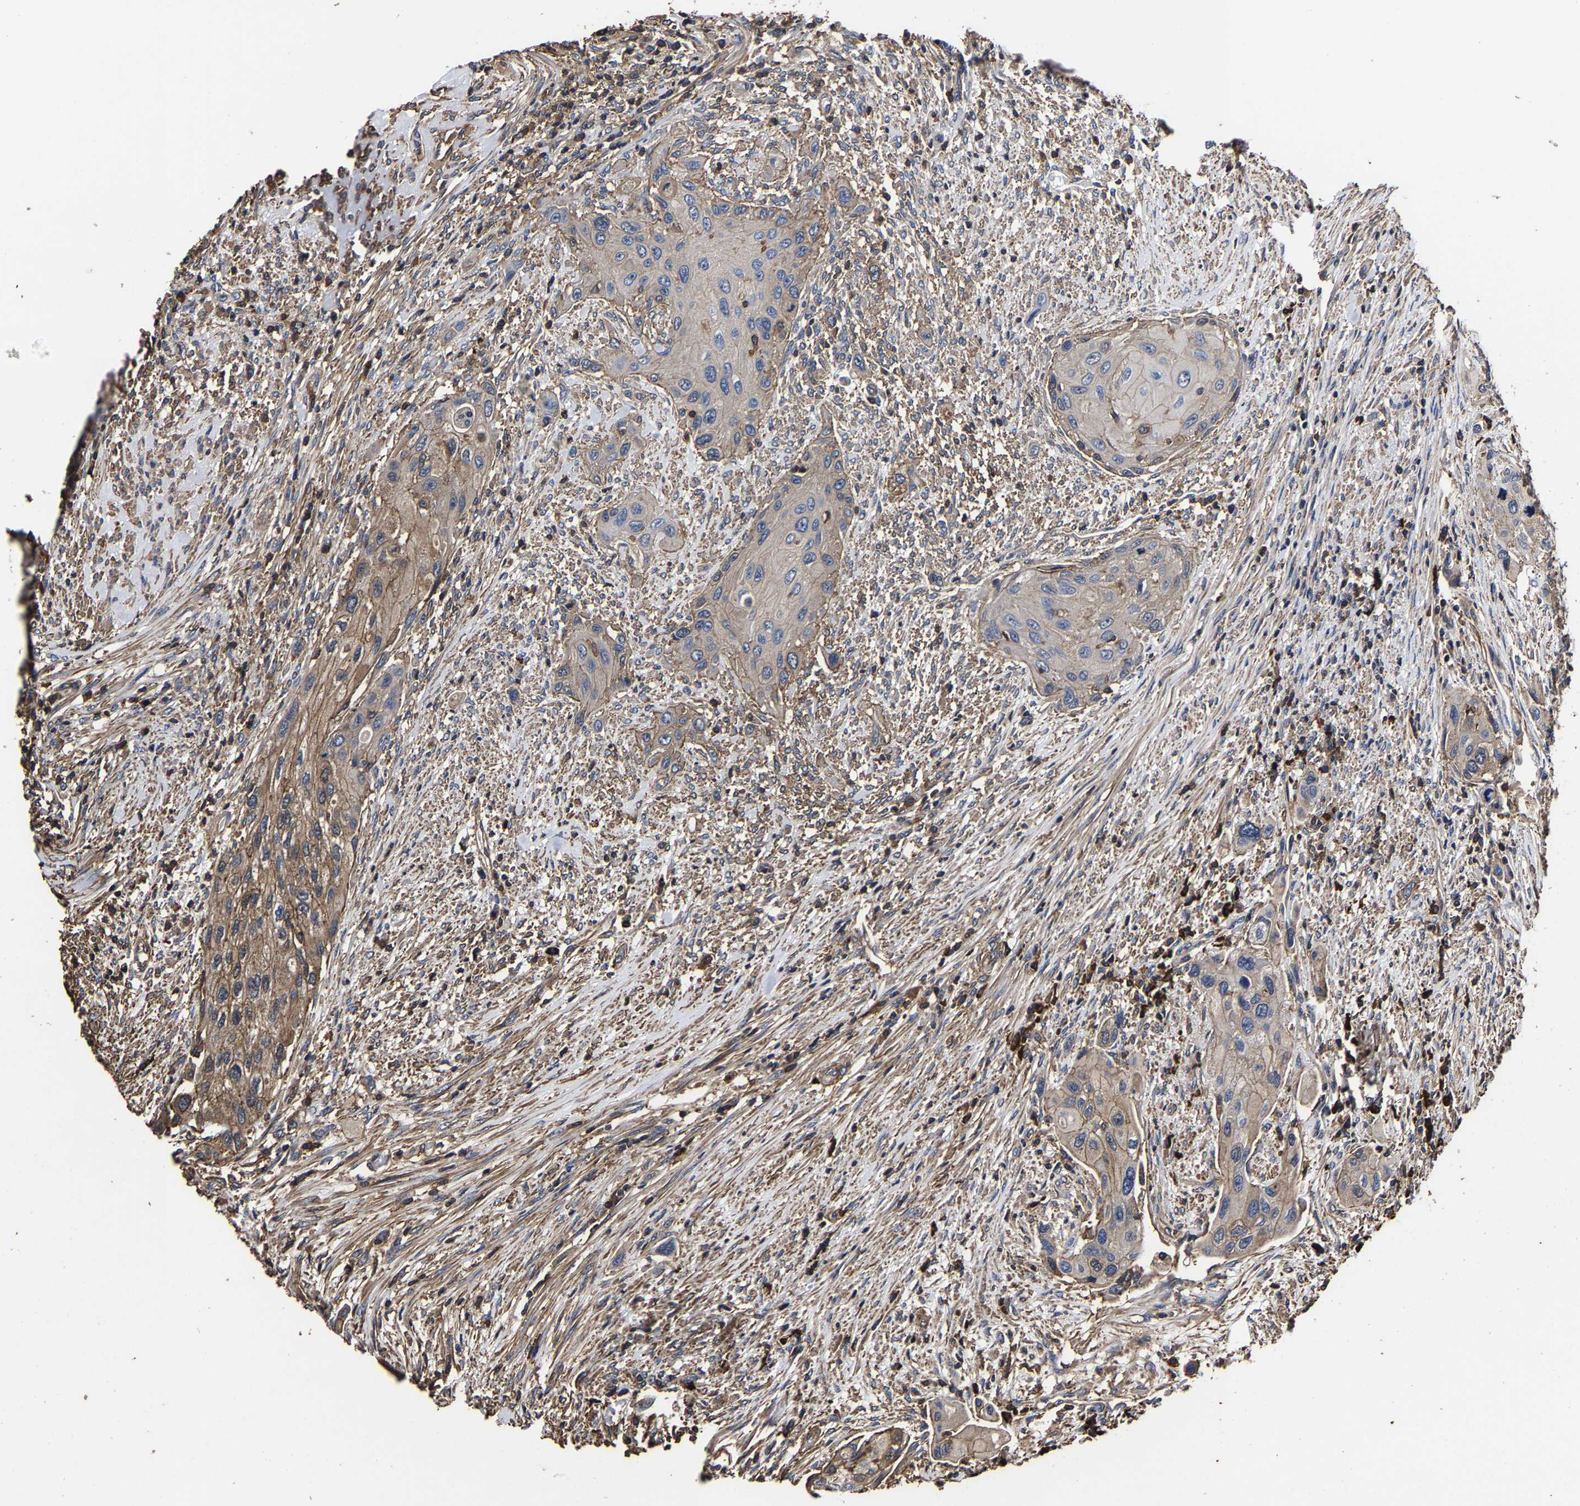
{"staining": {"intensity": "weak", "quantity": ">75%", "location": "cytoplasmic/membranous"}, "tissue": "urothelial cancer", "cell_type": "Tumor cells", "image_type": "cancer", "snomed": [{"axis": "morphology", "description": "Urothelial carcinoma, High grade"}, {"axis": "topography", "description": "Urinary bladder"}], "caption": "High-power microscopy captured an IHC photomicrograph of urothelial carcinoma (high-grade), revealing weak cytoplasmic/membranous positivity in about >75% of tumor cells.", "gene": "SSH3", "patient": {"sex": "female", "age": 56}}